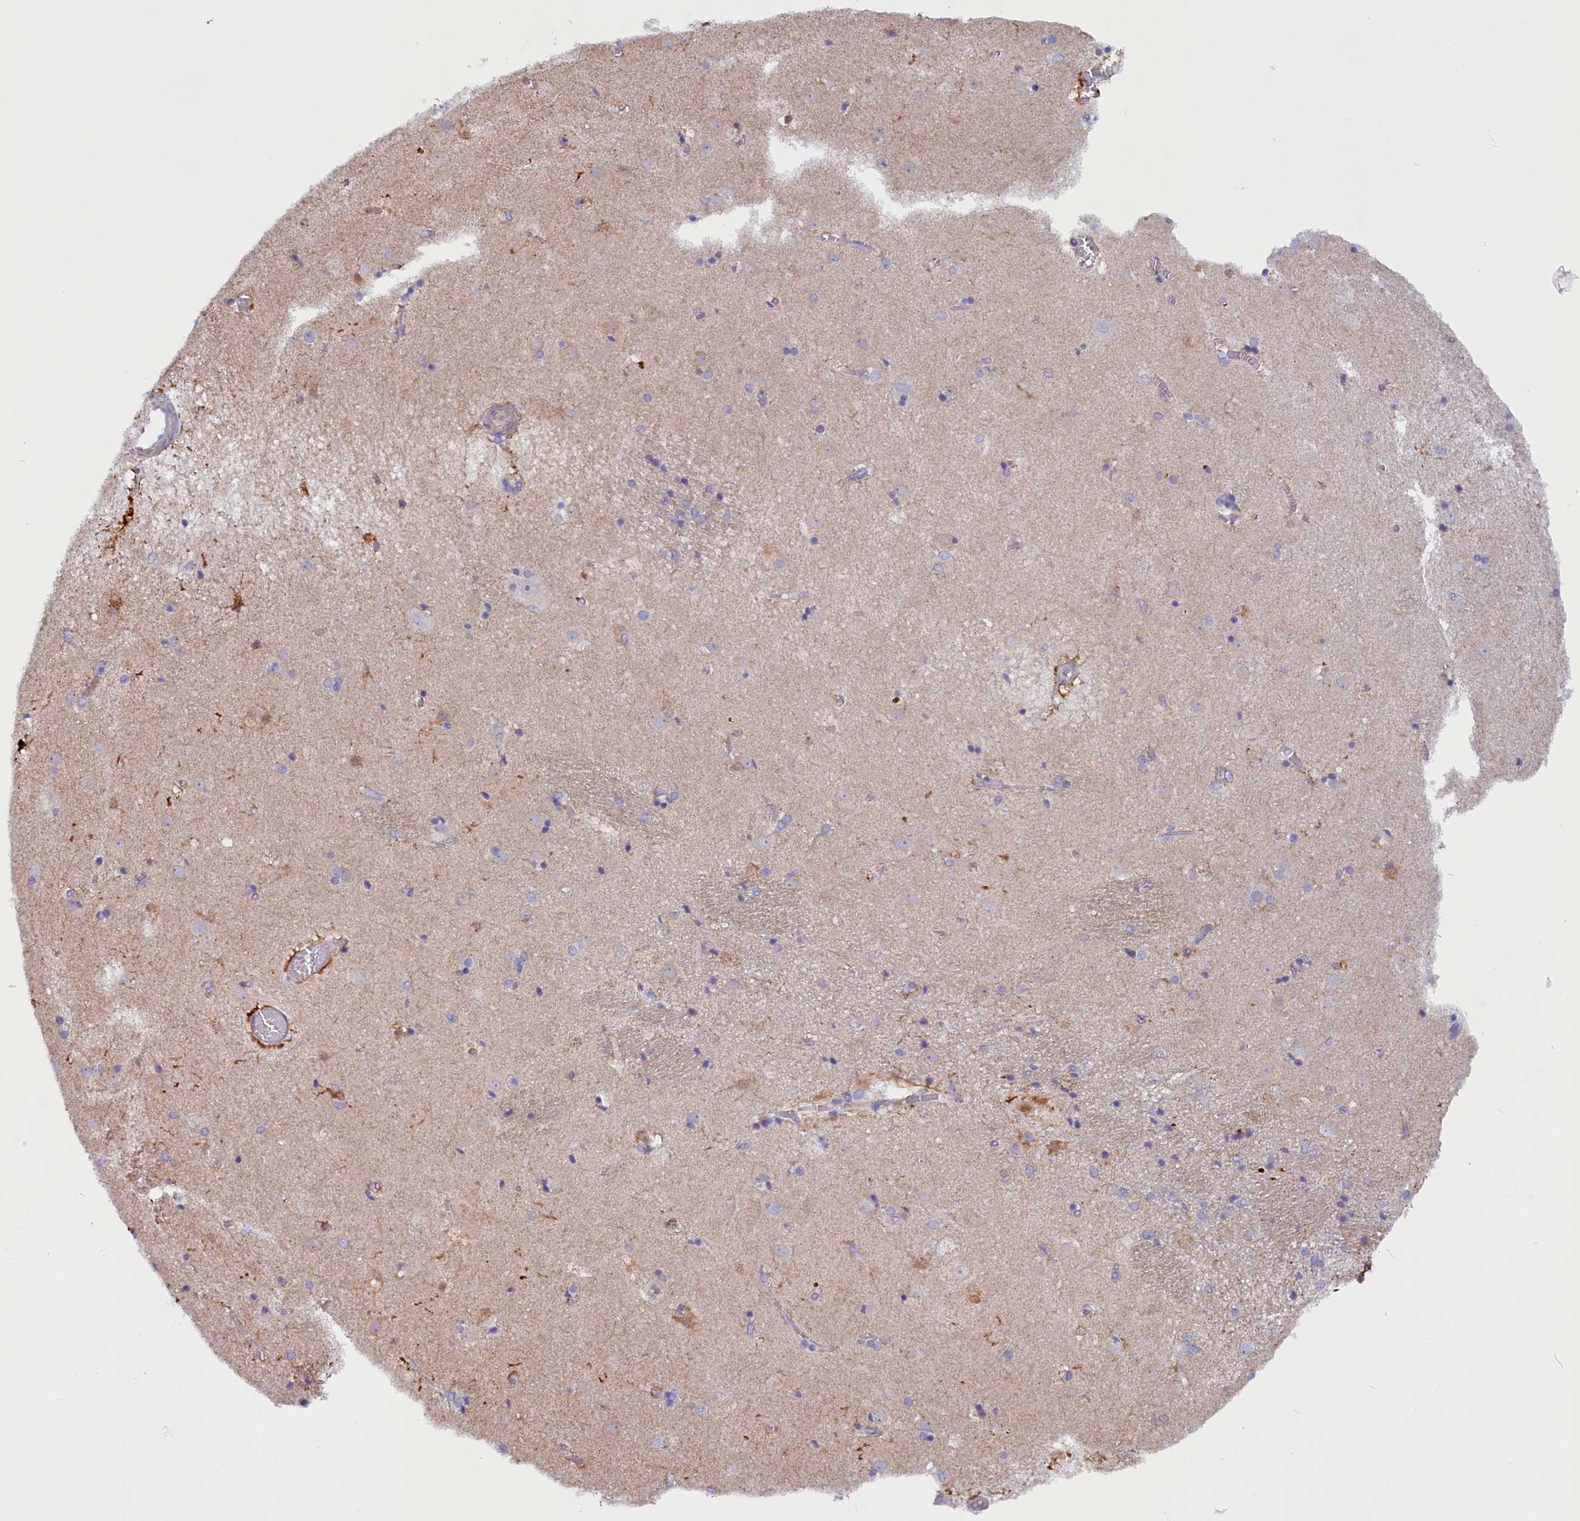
{"staining": {"intensity": "moderate", "quantity": "<25%", "location": "cytoplasmic/membranous,nuclear"}, "tissue": "caudate", "cell_type": "Glial cells", "image_type": "normal", "snomed": [{"axis": "morphology", "description": "Normal tissue, NOS"}, {"axis": "topography", "description": "Lateral ventricle wall"}], "caption": "This is an image of IHC staining of benign caudate, which shows moderate expression in the cytoplasmic/membranous,nuclear of glial cells.", "gene": "RTTN", "patient": {"sex": "male", "age": 70}}